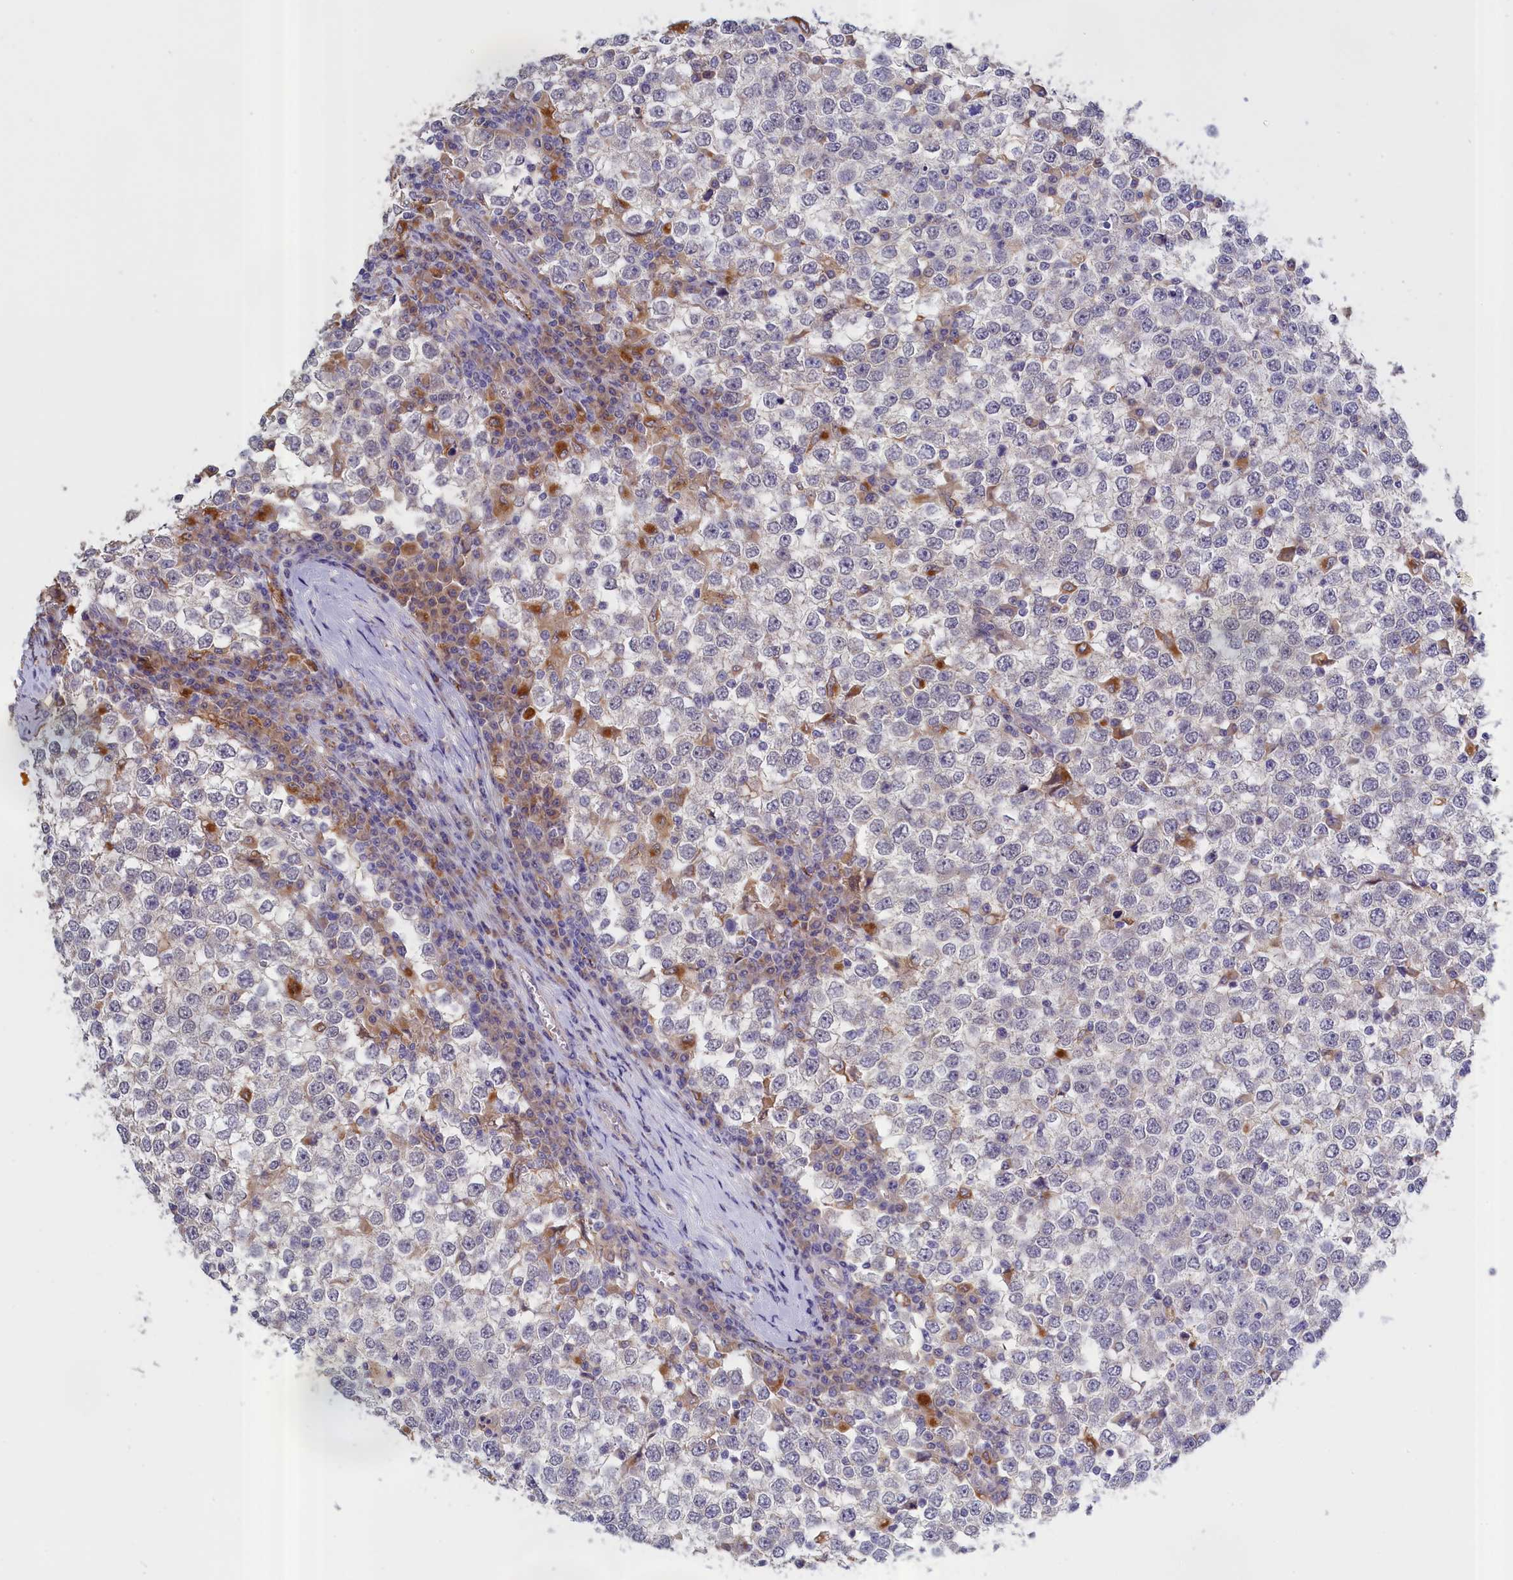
{"staining": {"intensity": "negative", "quantity": "none", "location": "none"}, "tissue": "testis cancer", "cell_type": "Tumor cells", "image_type": "cancer", "snomed": [{"axis": "morphology", "description": "Seminoma, NOS"}, {"axis": "topography", "description": "Testis"}], "caption": "Immunohistochemical staining of human testis cancer (seminoma) reveals no significant staining in tumor cells. (IHC, brightfield microscopy, high magnification).", "gene": "COL19A1", "patient": {"sex": "male", "age": 65}}